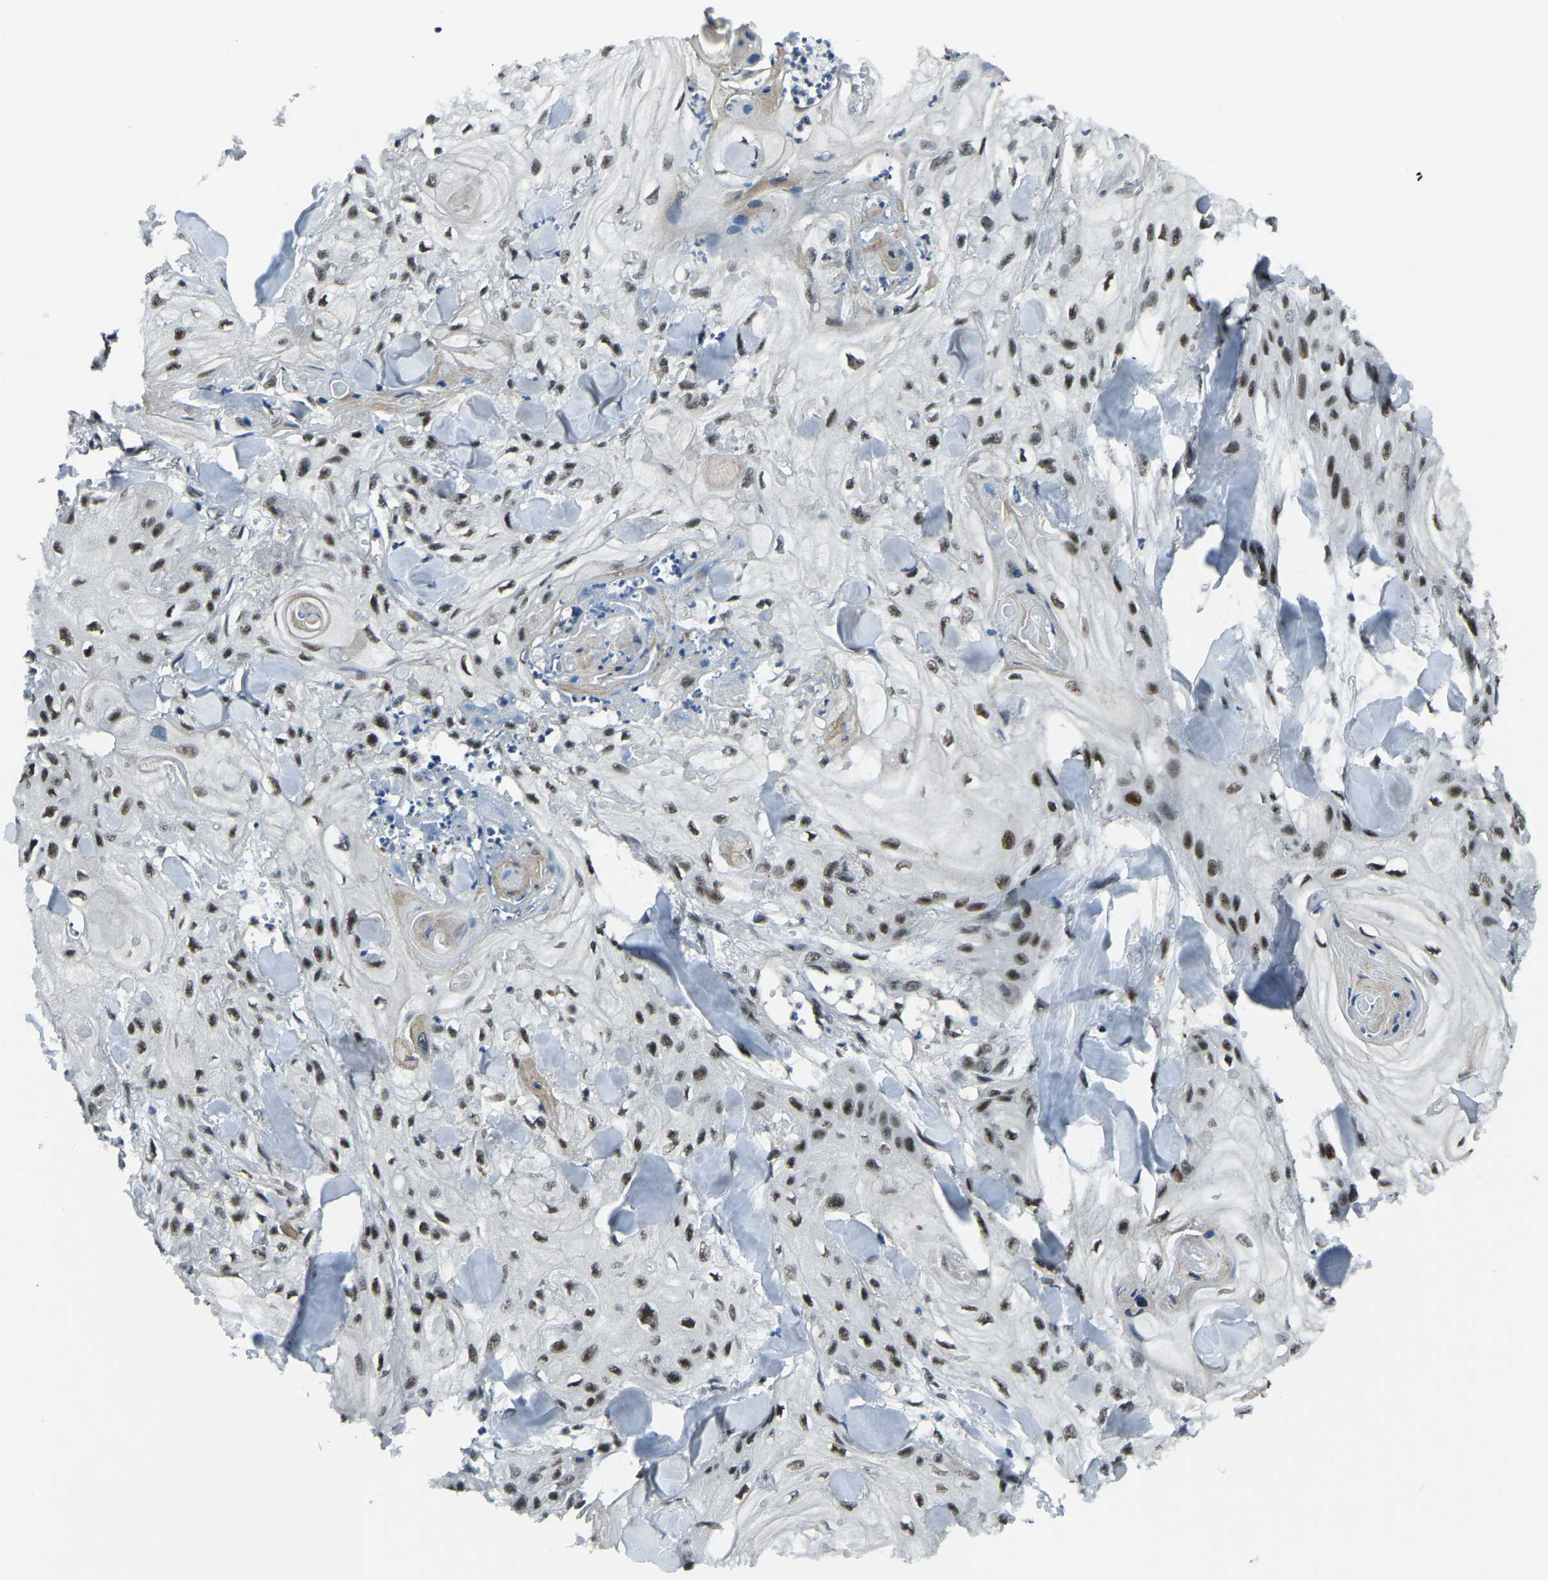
{"staining": {"intensity": "strong", "quantity": ">75%", "location": "nuclear"}, "tissue": "skin cancer", "cell_type": "Tumor cells", "image_type": "cancer", "snomed": [{"axis": "morphology", "description": "Squamous cell carcinoma, NOS"}, {"axis": "topography", "description": "Skin"}], "caption": "Protein expression by immunohistochemistry (IHC) shows strong nuclear expression in about >75% of tumor cells in squamous cell carcinoma (skin).", "gene": "PRCC", "patient": {"sex": "male", "age": 74}}